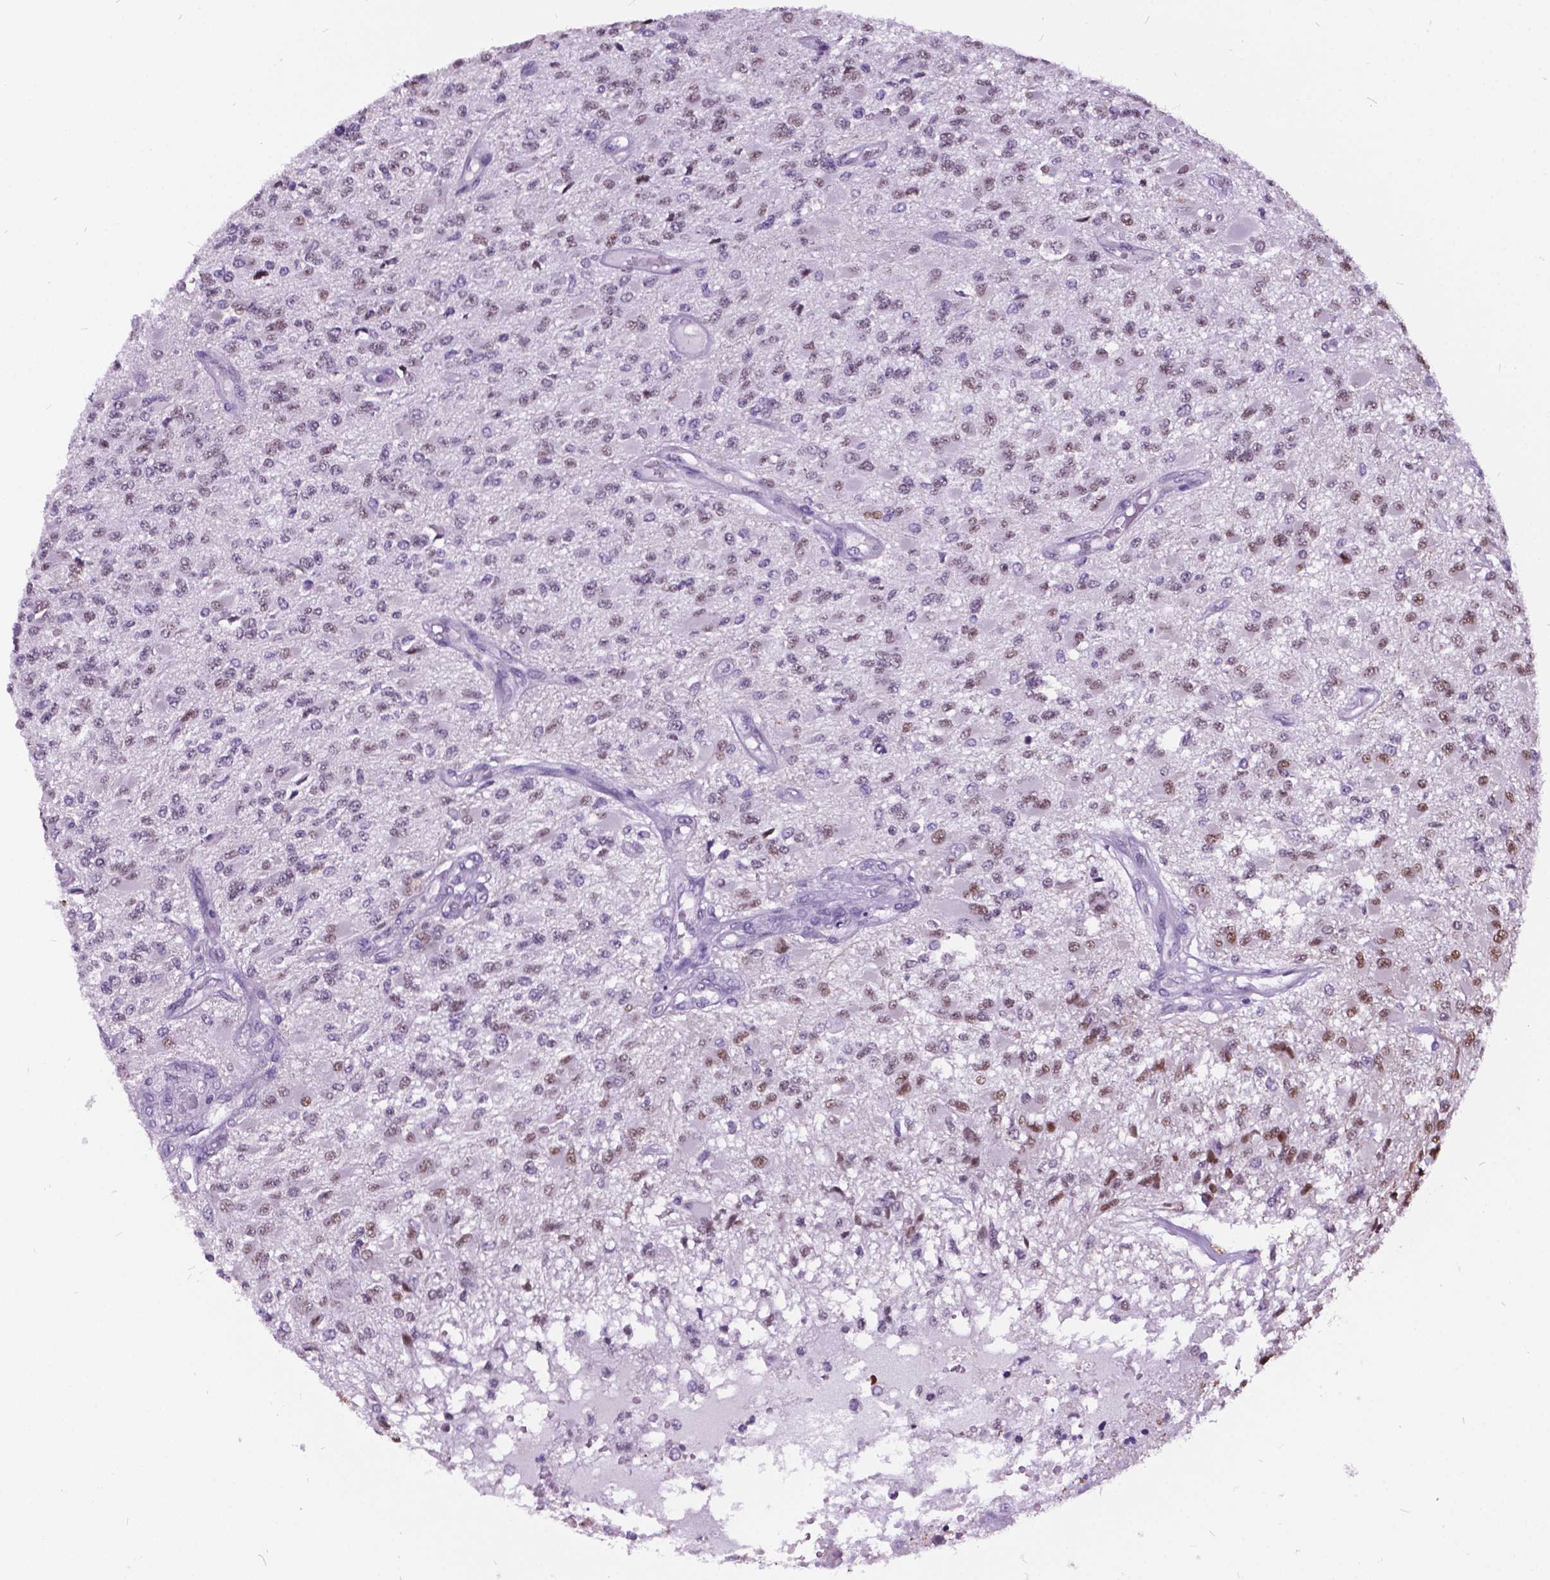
{"staining": {"intensity": "moderate", "quantity": "<25%", "location": "nuclear"}, "tissue": "glioma", "cell_type": "Tumor cells", "image_type": "cancer", "snomed": [{"axis": "morphology", "description": "Glioma, malignant, High grade"}, {"axis": "topography", "description": "Brain"}], "caption": "Moderate nuclear protein expression is present in approximately <25% of tumor cells in malignant high-grade glioma. The protein is shown in brown color, while the nuclei are stained blue.", "gene": "DPF3", "patient": {"sex": "female", "age": 63}}